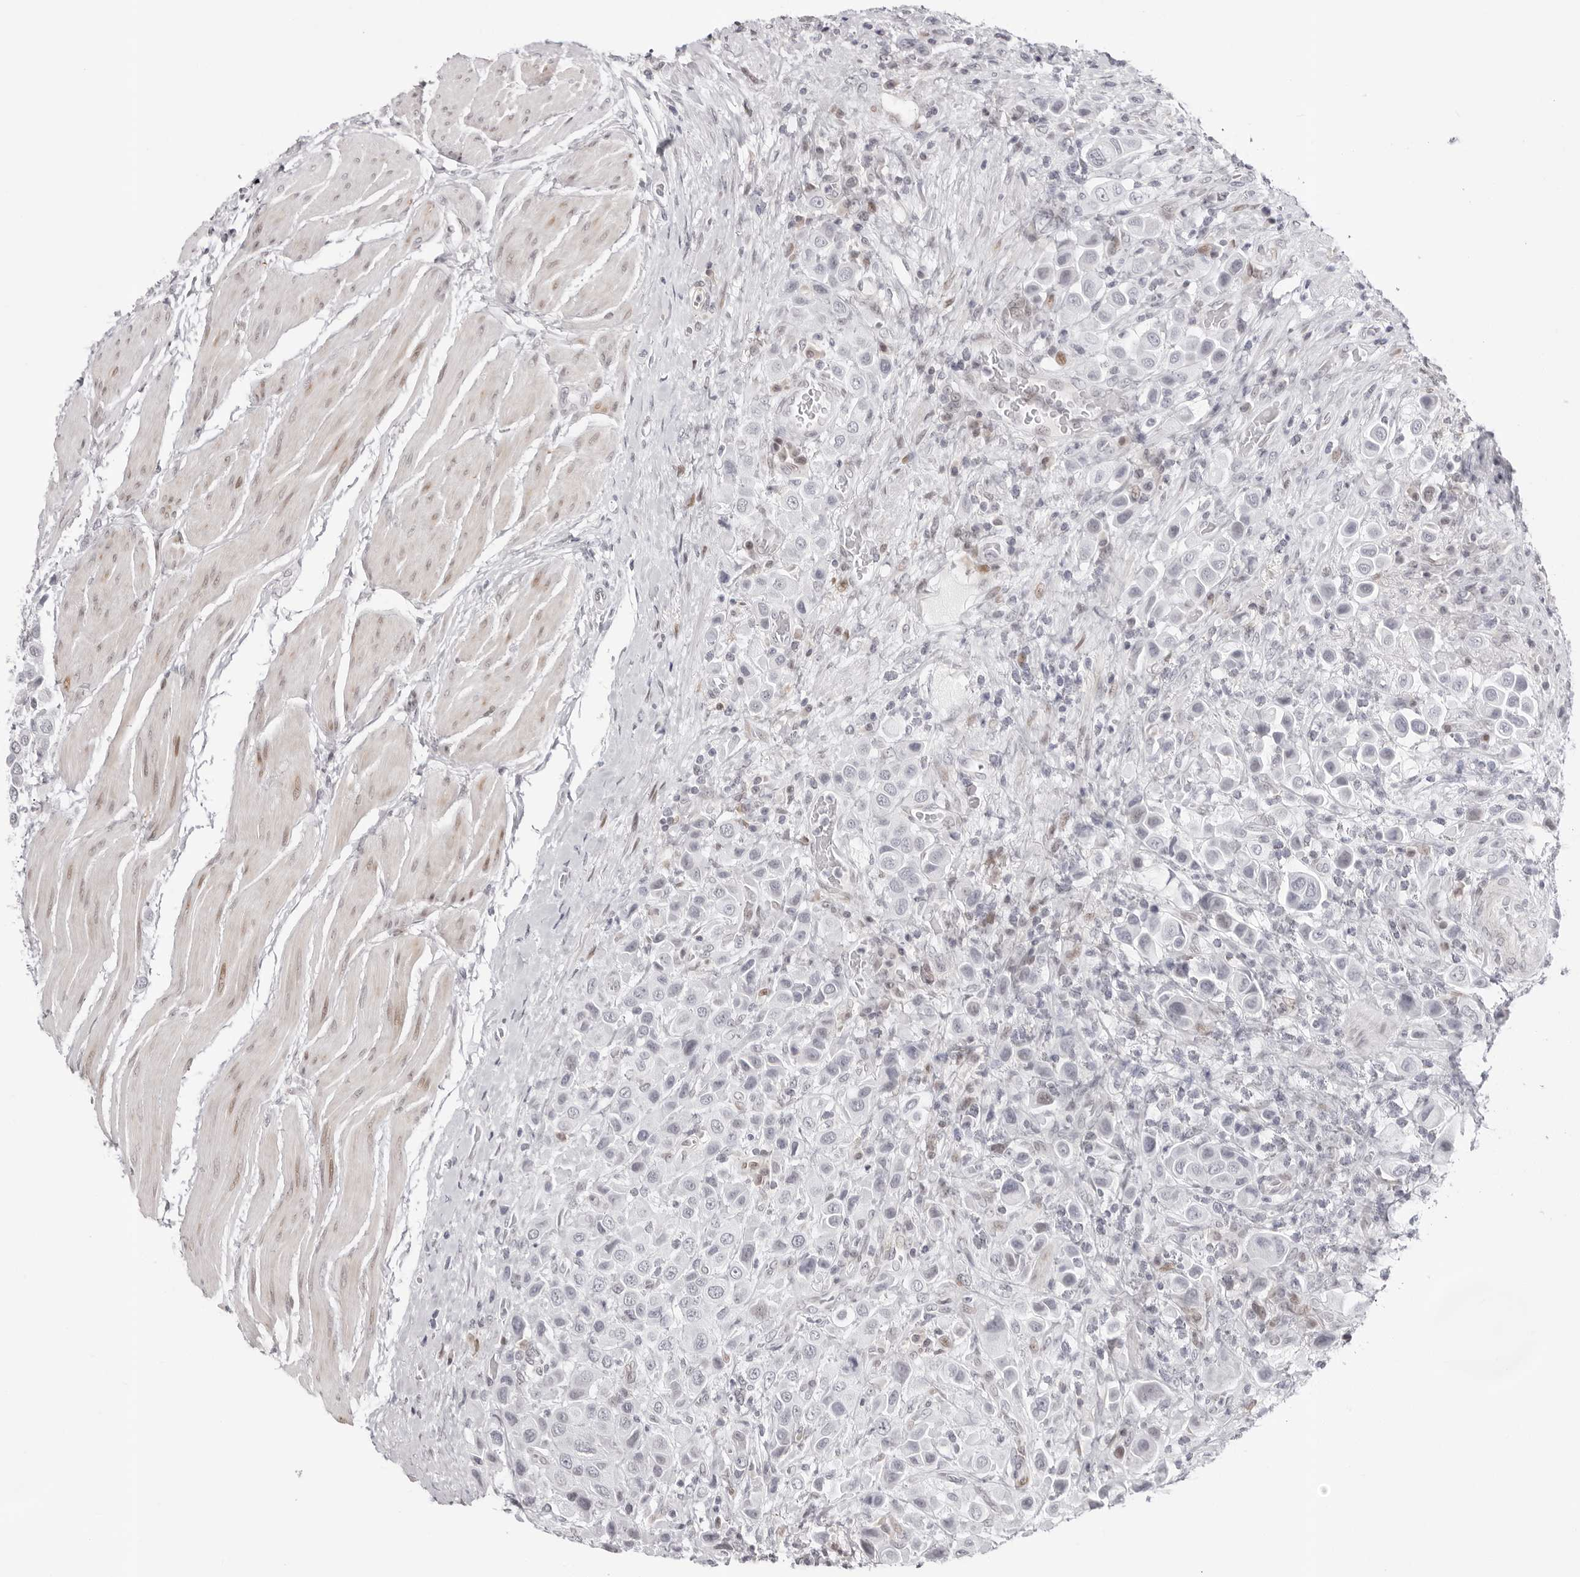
{"staining": {"intensity": "negative", "quantity": "none", "location": "none"}, "tissue": "urothelial cancer", "cell_type": "Tumor cells", "image_type": "cancer", "snomed": [{"axis": "morphology", "description": "Urothelial carcinoma, High grade"}, {"axis": "topography", "description": "Urinary bladder"}], "caption": "Immunohistochemical staining of human urothelial cancer shows no significant staining in tumor cells.", "gene": "NTPCR", "patient": {"sex": "male", "age": 50}}